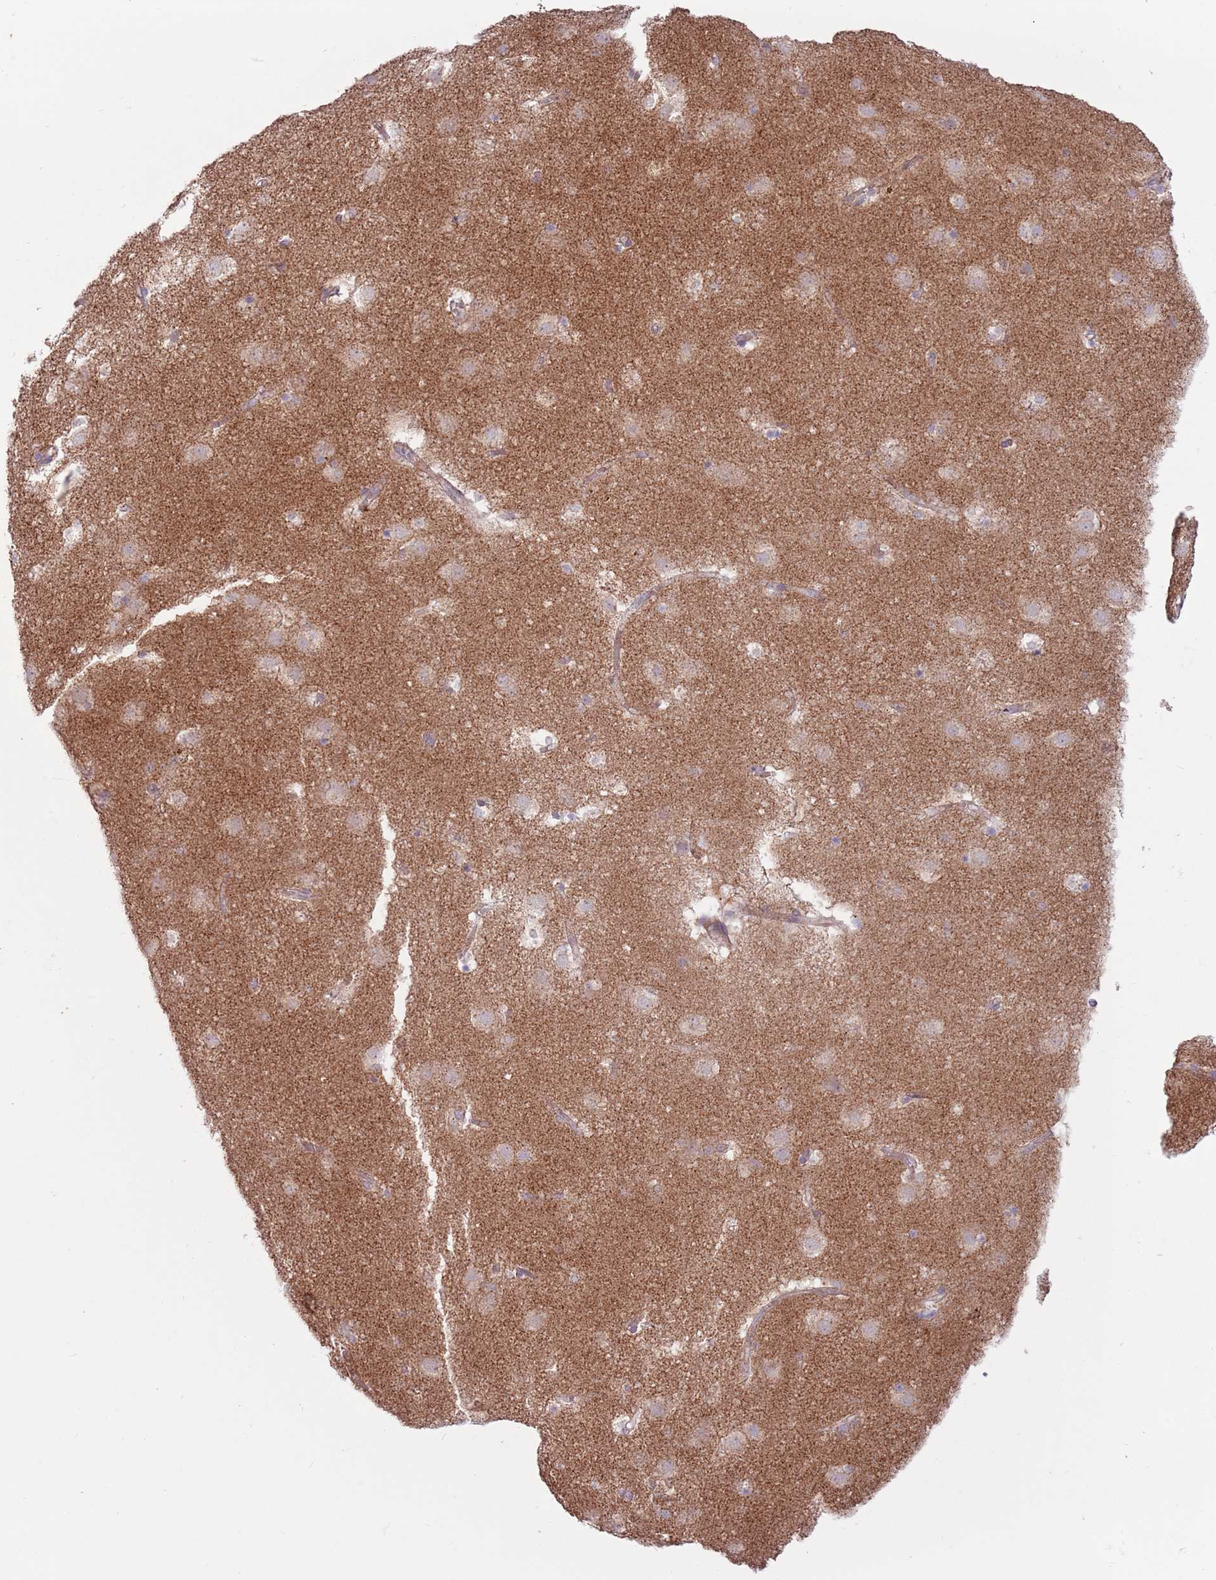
{"staining": {"intensity": "negative", "quantity": "none", "location": "none"}, "tissue": "caudate", "cell_type": "Glial cells", "image_type": "normal", "snomed": [{"axis": "morphology", "description": "Normal tissue, NOS"}, {"axis": "topography", "description": "Lateral ventricle wall"}], "caption": "There is no significant expression in glial cells of caudate. (Immunohistochemistry (ihc), brightfield microscopy, high magnification).", "gene": "CCDC150", "patient": {"sex": "male", "age": 70}}